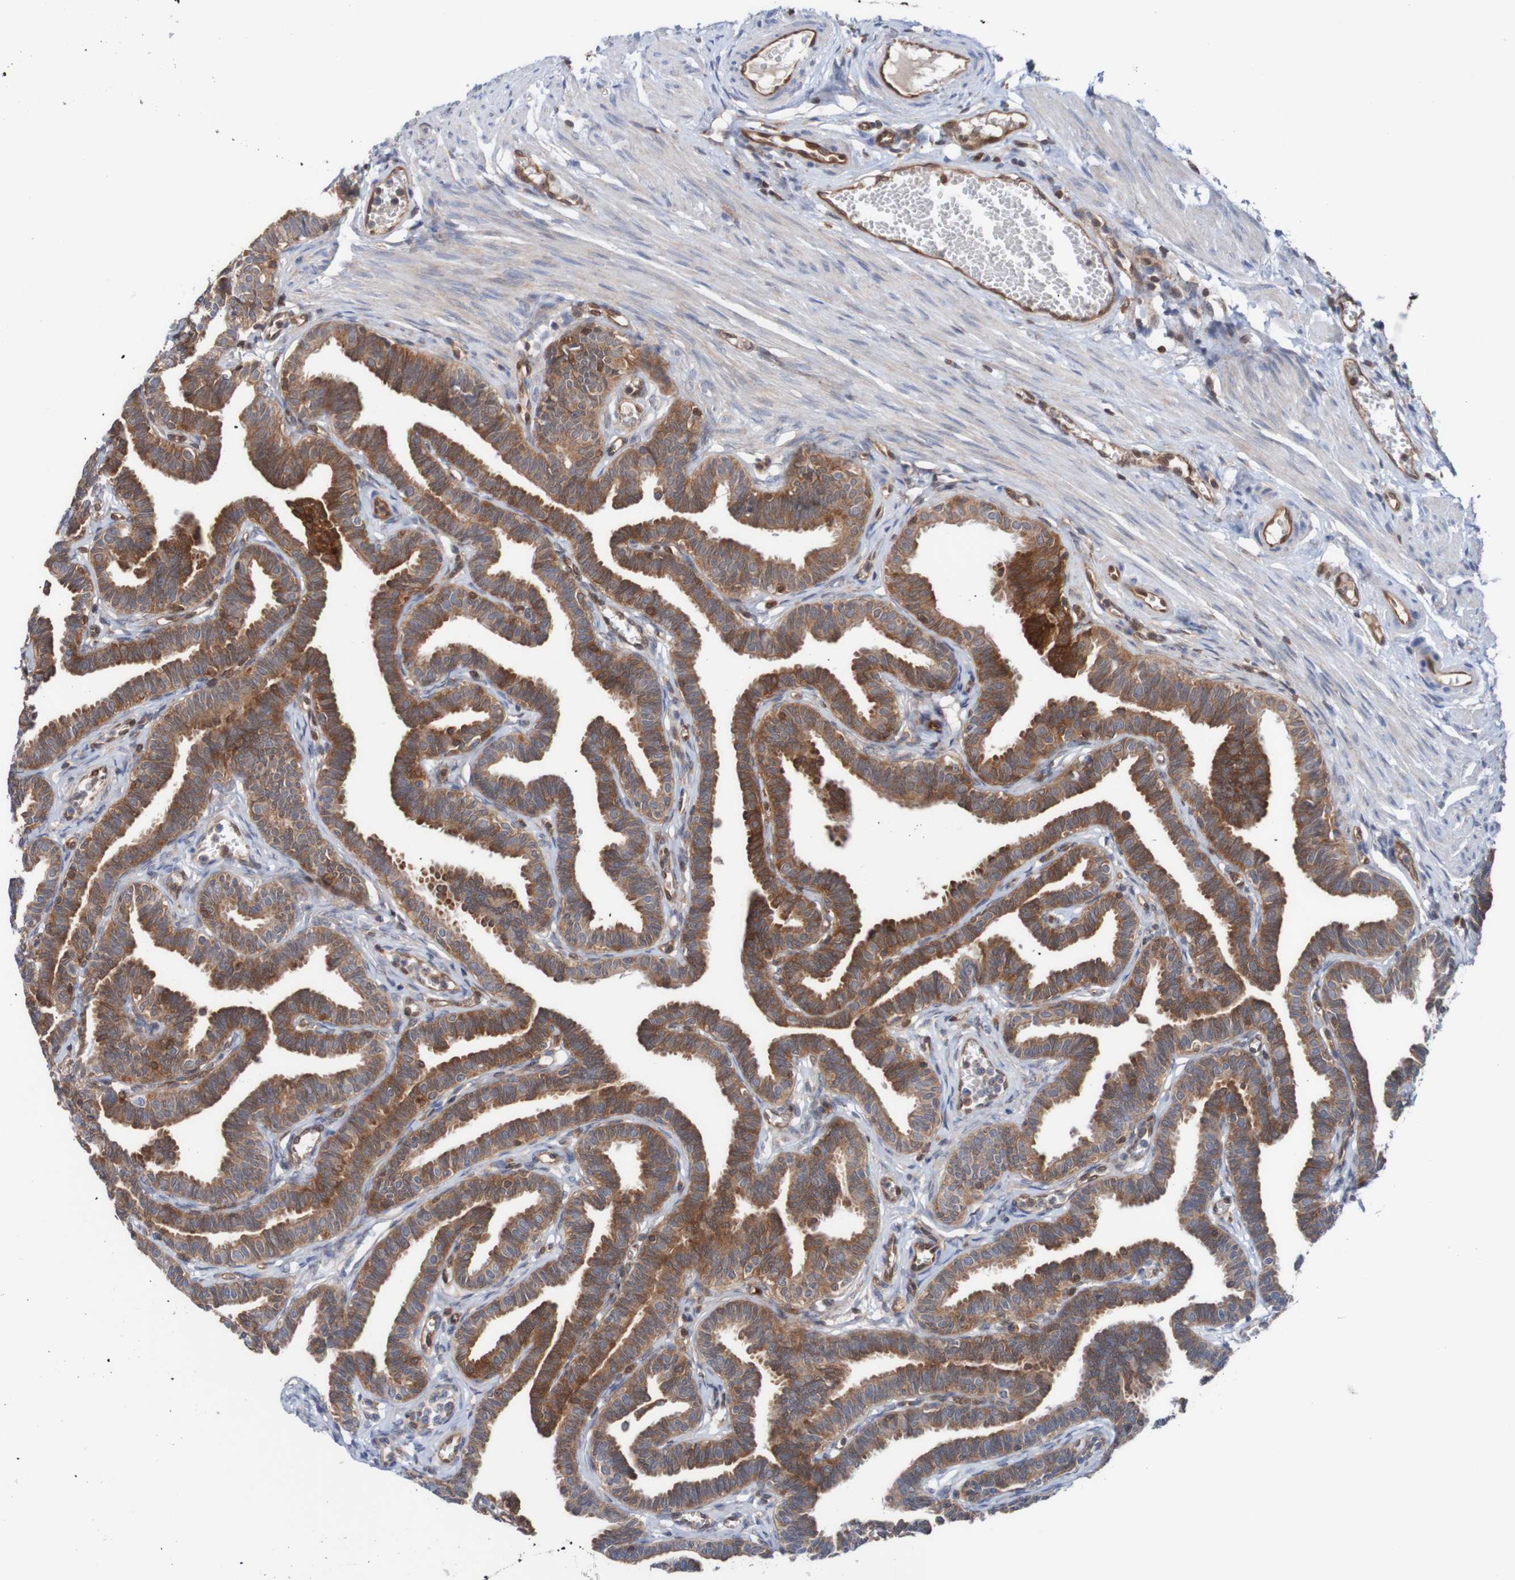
{"staining": {"intensity": "strong", "quantity": ">75%", "location": "cytoplasmic/membranous"}, "tissue": "fallopian tube", "cell_type": "Glandular cells", "image_type": "normal", "snomed": [{"axis": "morphology", "description": "Normal tissue, NOS"}, {"axis": "topography", "description": "Fallopian tube"}, {"axis": "topography", "description": "Ovary"}], "caption": "An IHC image of benign tissue is shown. Protein staining in brown labels strong cytoplasmic/membranous positivity in fallopian tube within glandular cells.", "gene": "RIGI", "patient": {"sex": "female", "age": 23}}